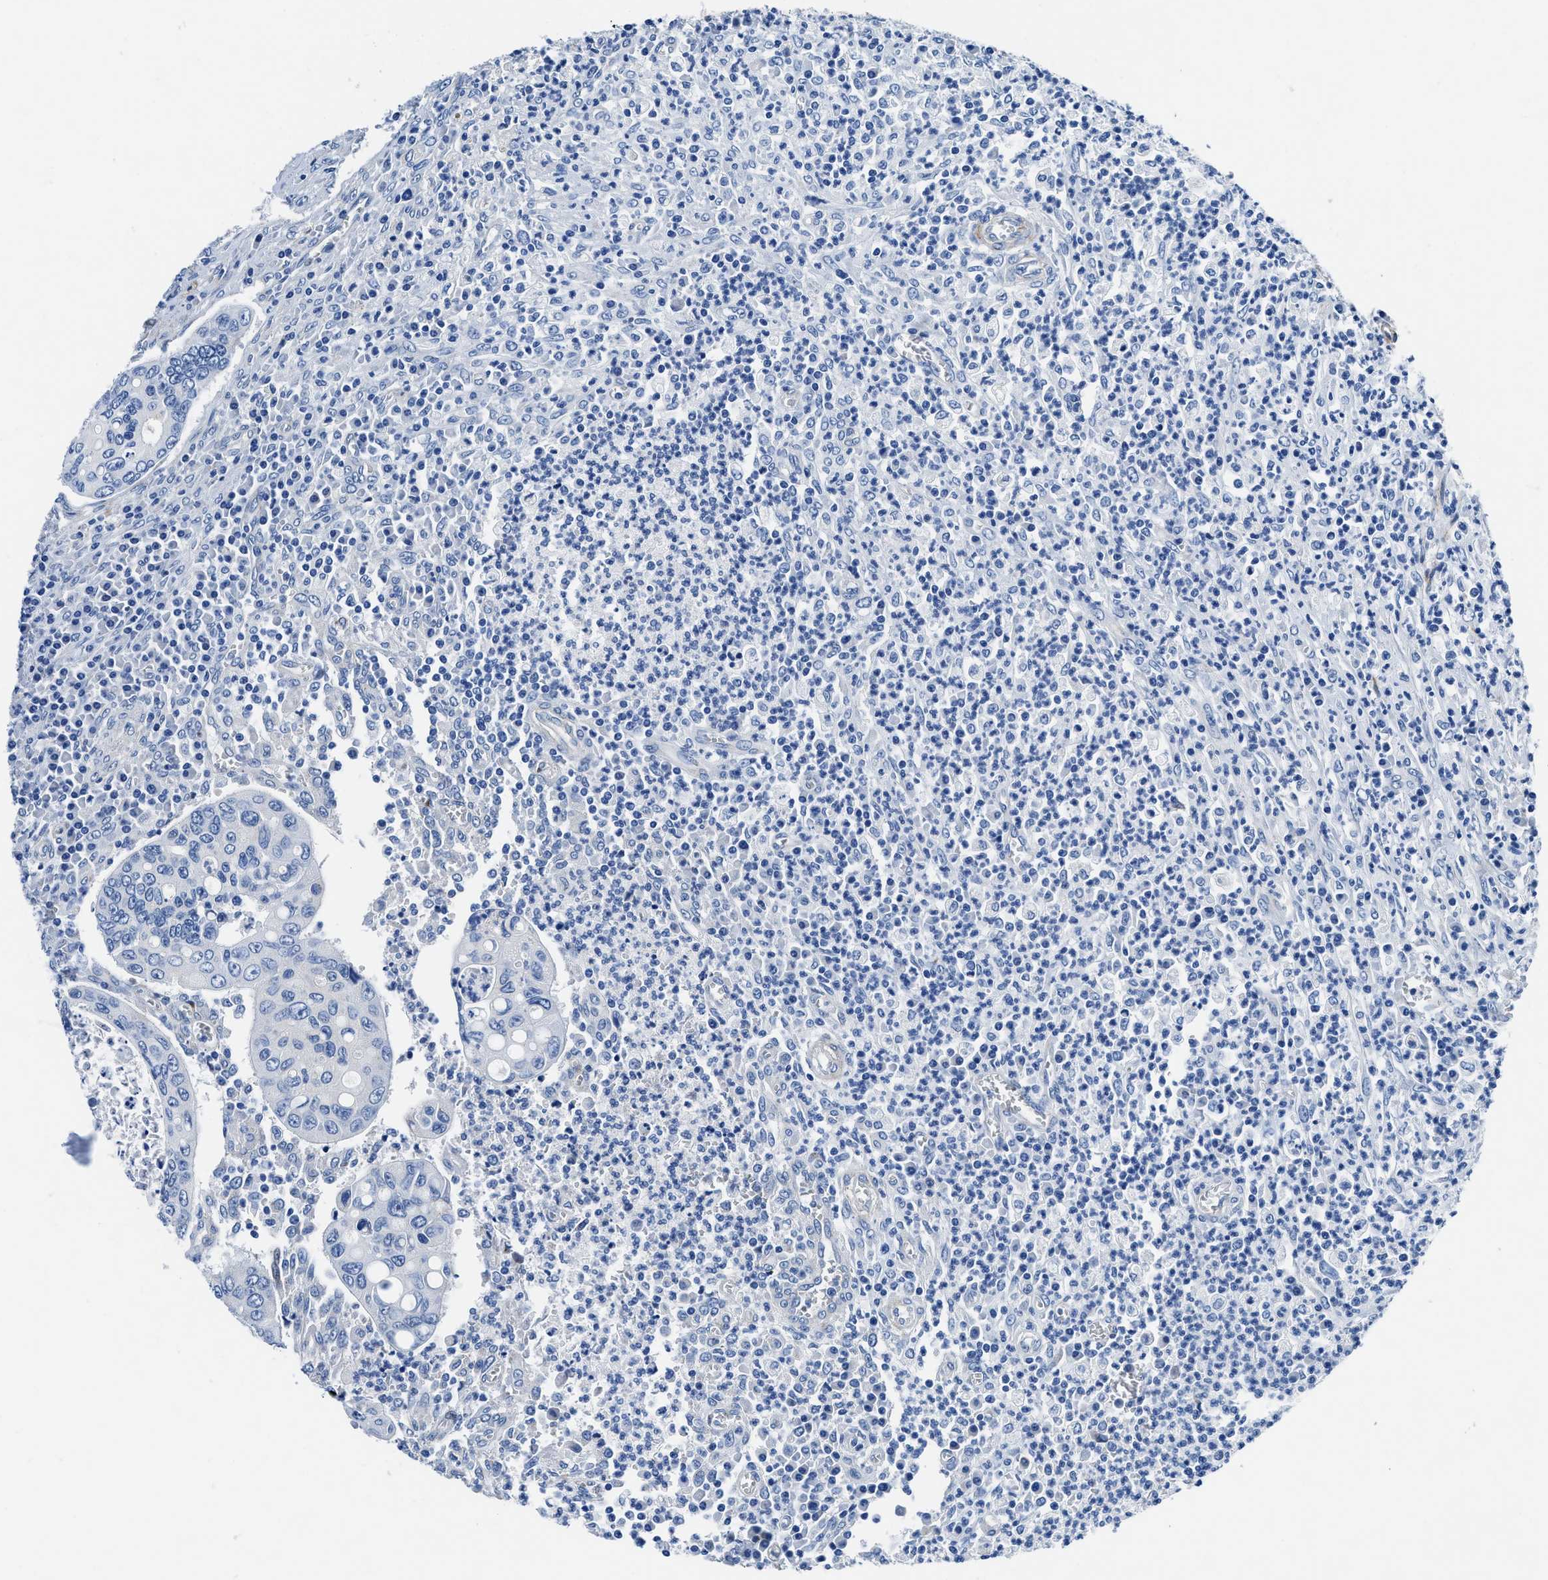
{"staining": {"intensity": "negative", "quantity": "none", "location": "none"}, "tissue": "colorectal cancer", "cell_type": "Tumor cells", "image_type": "cancer", "snomed": [{"axis": "morphology", "description": "Inflammation, NOS"}, {"axis": "morphology", "description": "Adenocarcinoma, NOS"}, {"axis": "topography", "description": "Colon"}], "caption": "IHC histopathology image of colorectal cancer stained for a protein (brown), which reveals no expression in tumor cells.", "gene": "DAG1", "patient": {"sex": "male", "age": 72}}